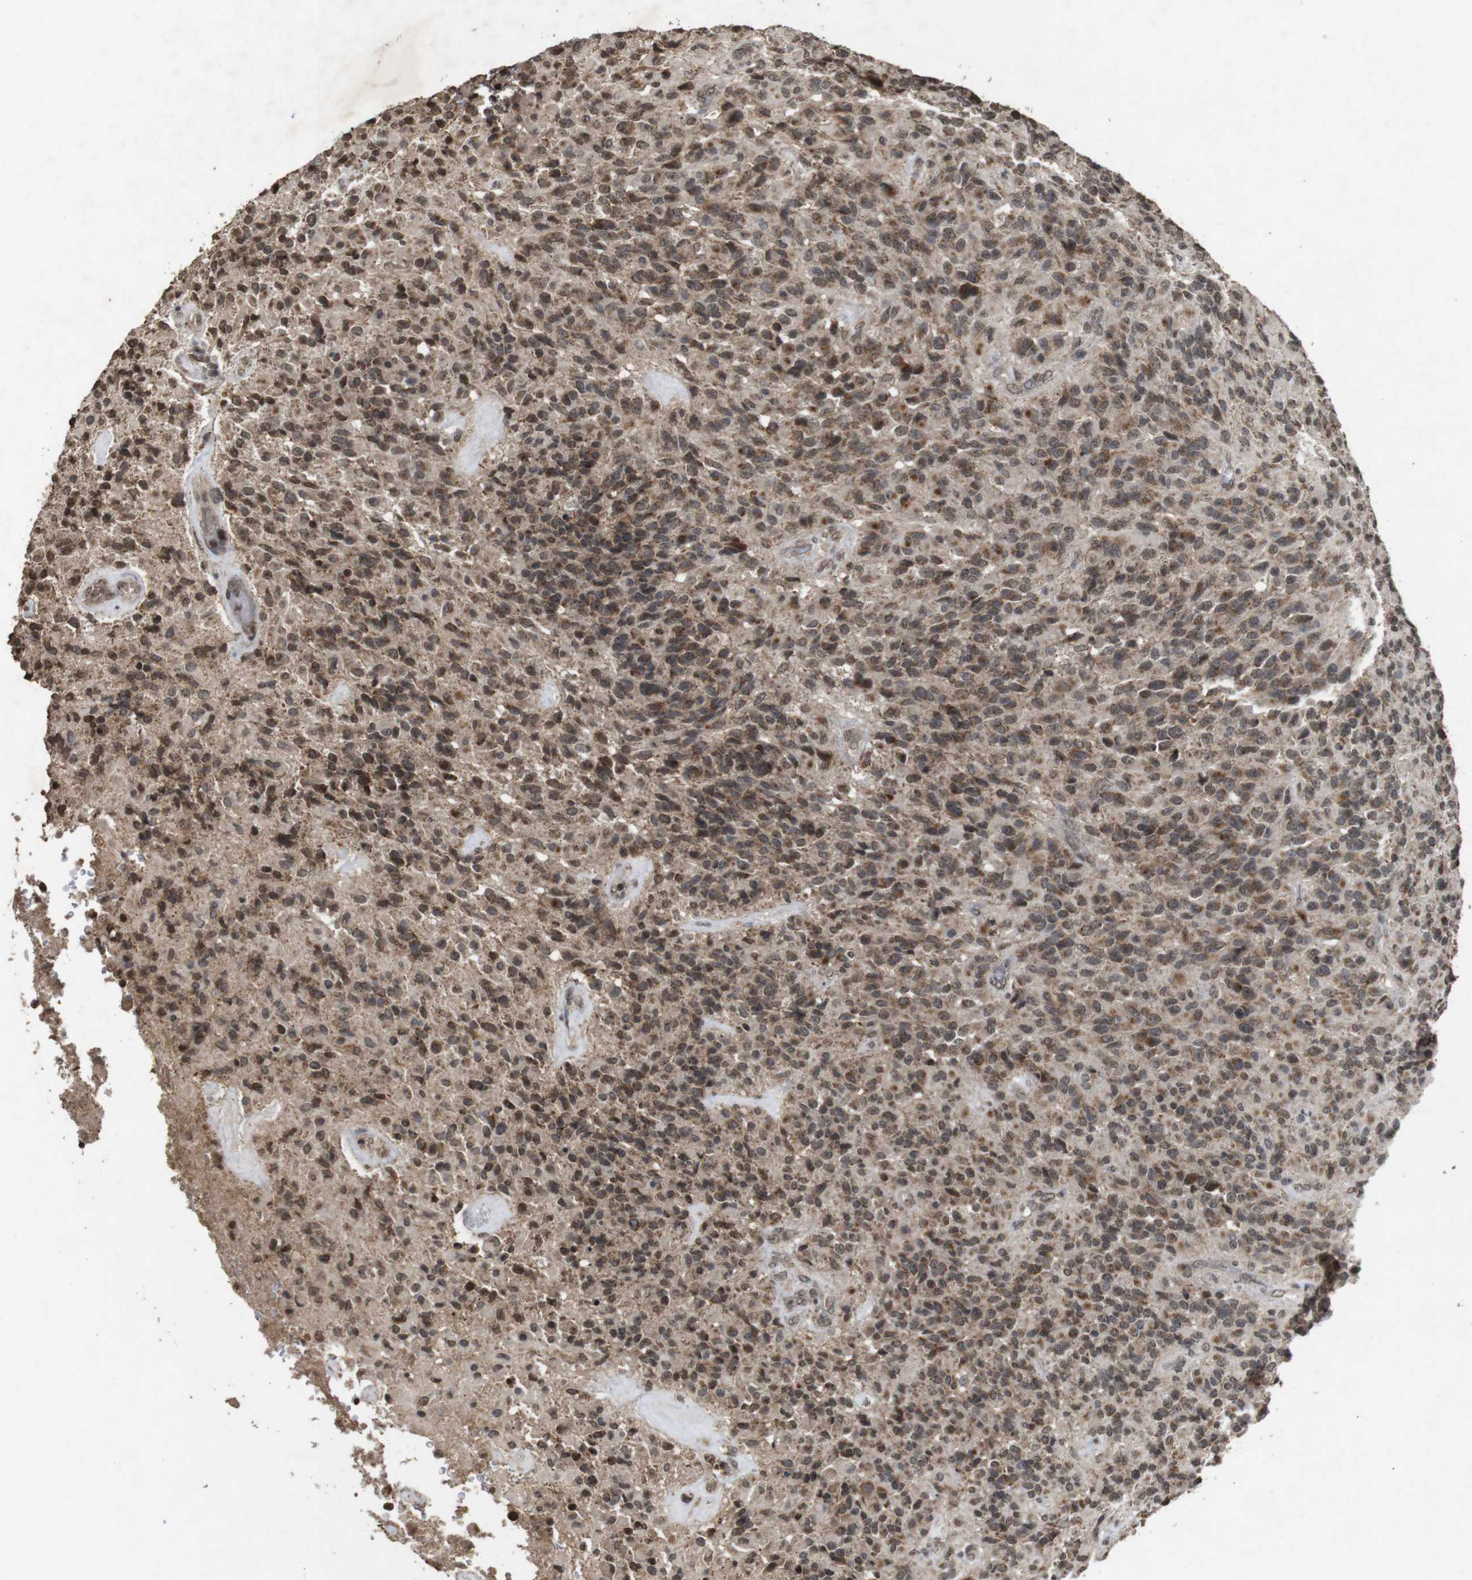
{"staining": {"intensity": "moderate", "quantity": ">75%", "location": "cytoplasmic/membranous"}, "tissue": "glioma", "cell_type": "Tumor cells", "image_type": "cancer", "snomed": [{"axis": "morphology", "description": "Glioma, malignant, High grade"}, {"axis": "topography", "description": "Brain"}], "caption": "Moderate cytoplasmic/membranous protein staining is appreciated in approximately >75% of tumor cells in high-grade glioma (malignant). The staining was performed using DAB, with brown indicating positive protein expression. Nuclei are stained blue with hematoxylin.", "gene": "SORL1", "patient": {"sex": "male", "age": 71}}